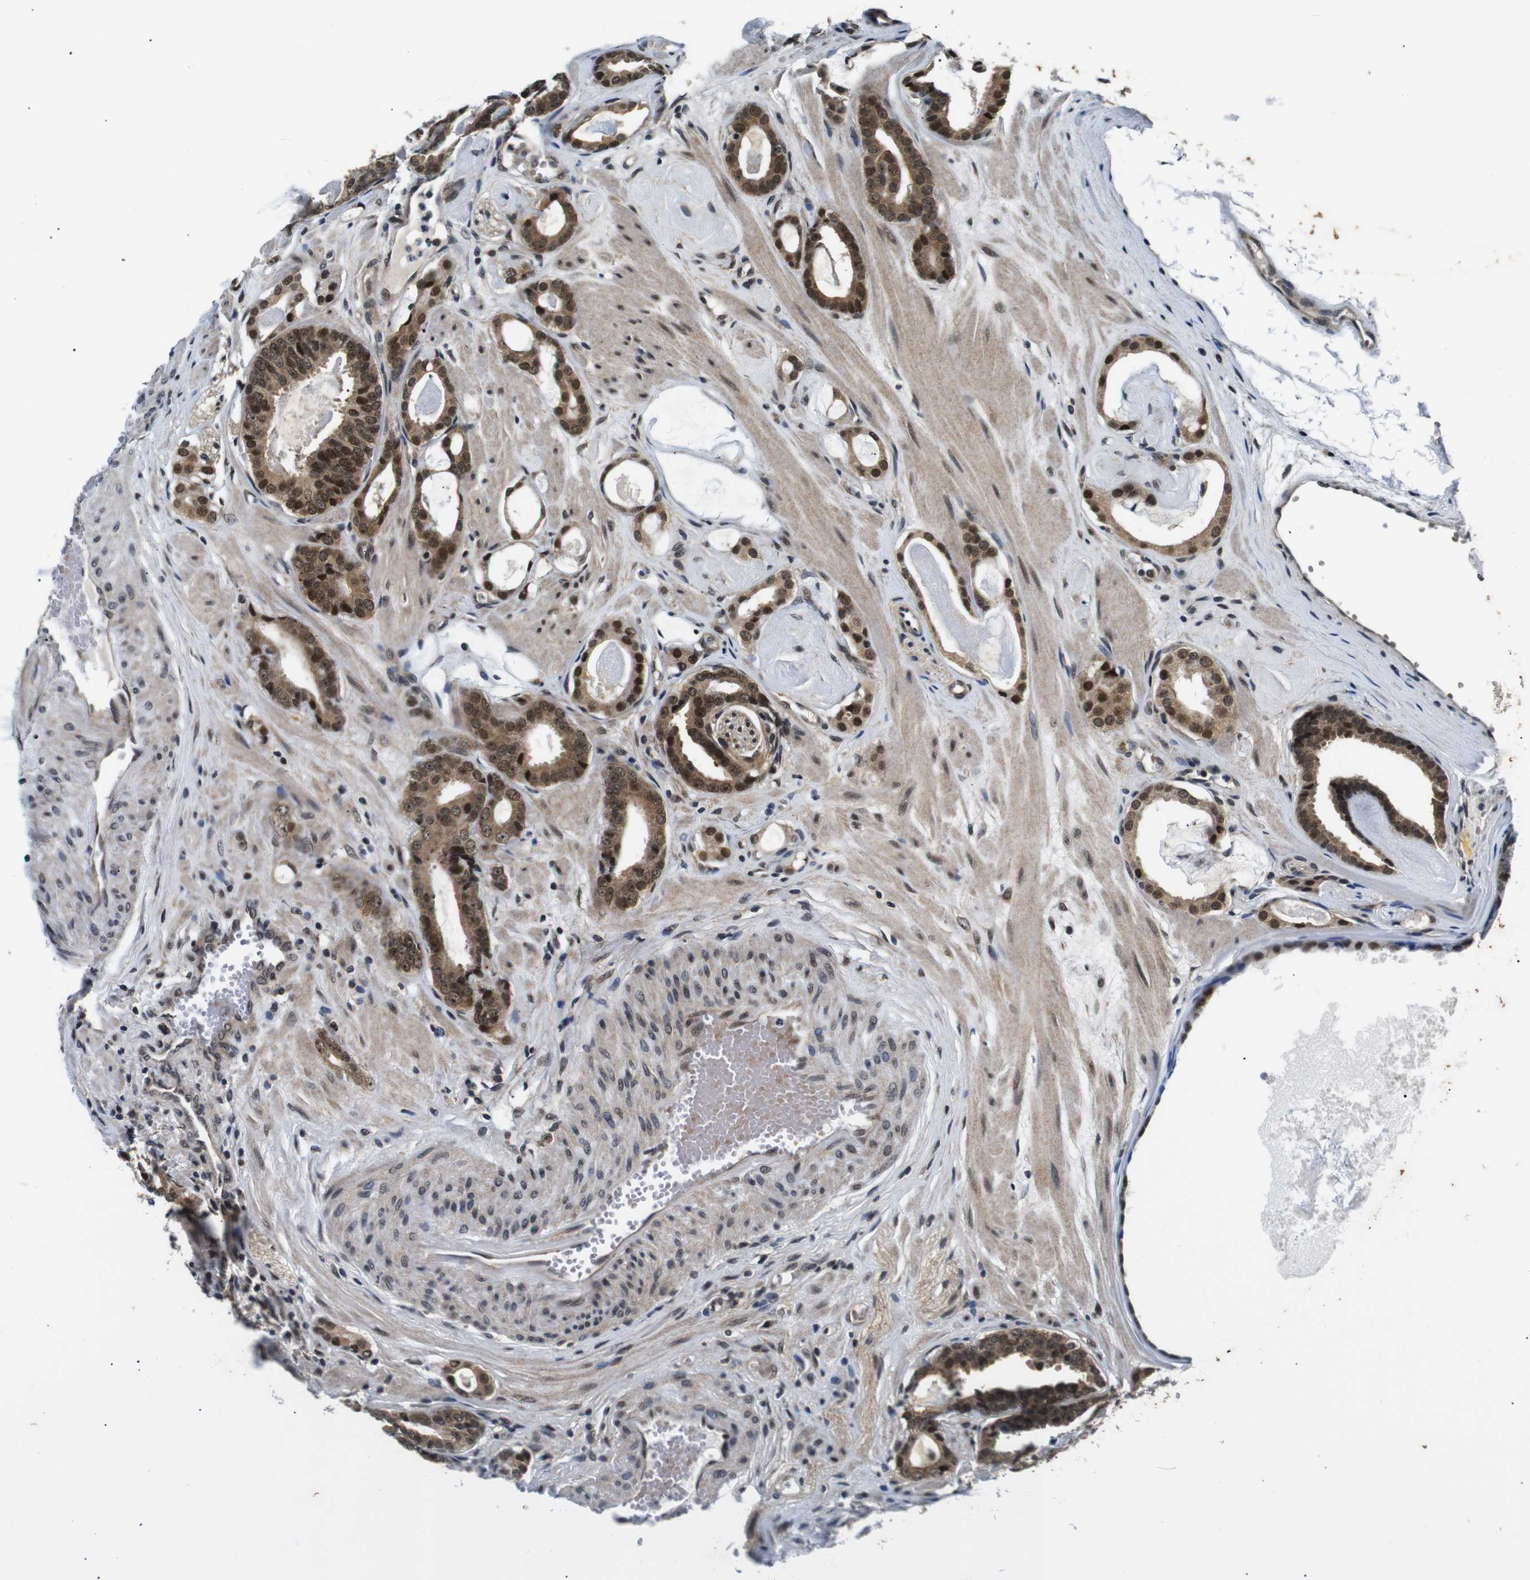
{"staining": {"intensity": "strong", "quantity": ">75%", "location": "cytoplasmic/membranous,nuclear"}, "tissue": "prostate cancer", "cell_type": "Tumor cells", "image_type": "cancer", "snomed": [{"axis": "morphology", "description": "Adenocarcinoma, Low grade"}, {"axis": "topography", "description": "Prostate"}], "caption": "This is an image of immunohistochemistry (IHC) staining of prostate cancer, which shows strong expression in the cytoplasmic/membranous and nuclear of tumor cells.", "gene": "SKP1", "patient": {"sex": "male", "age": 53}}